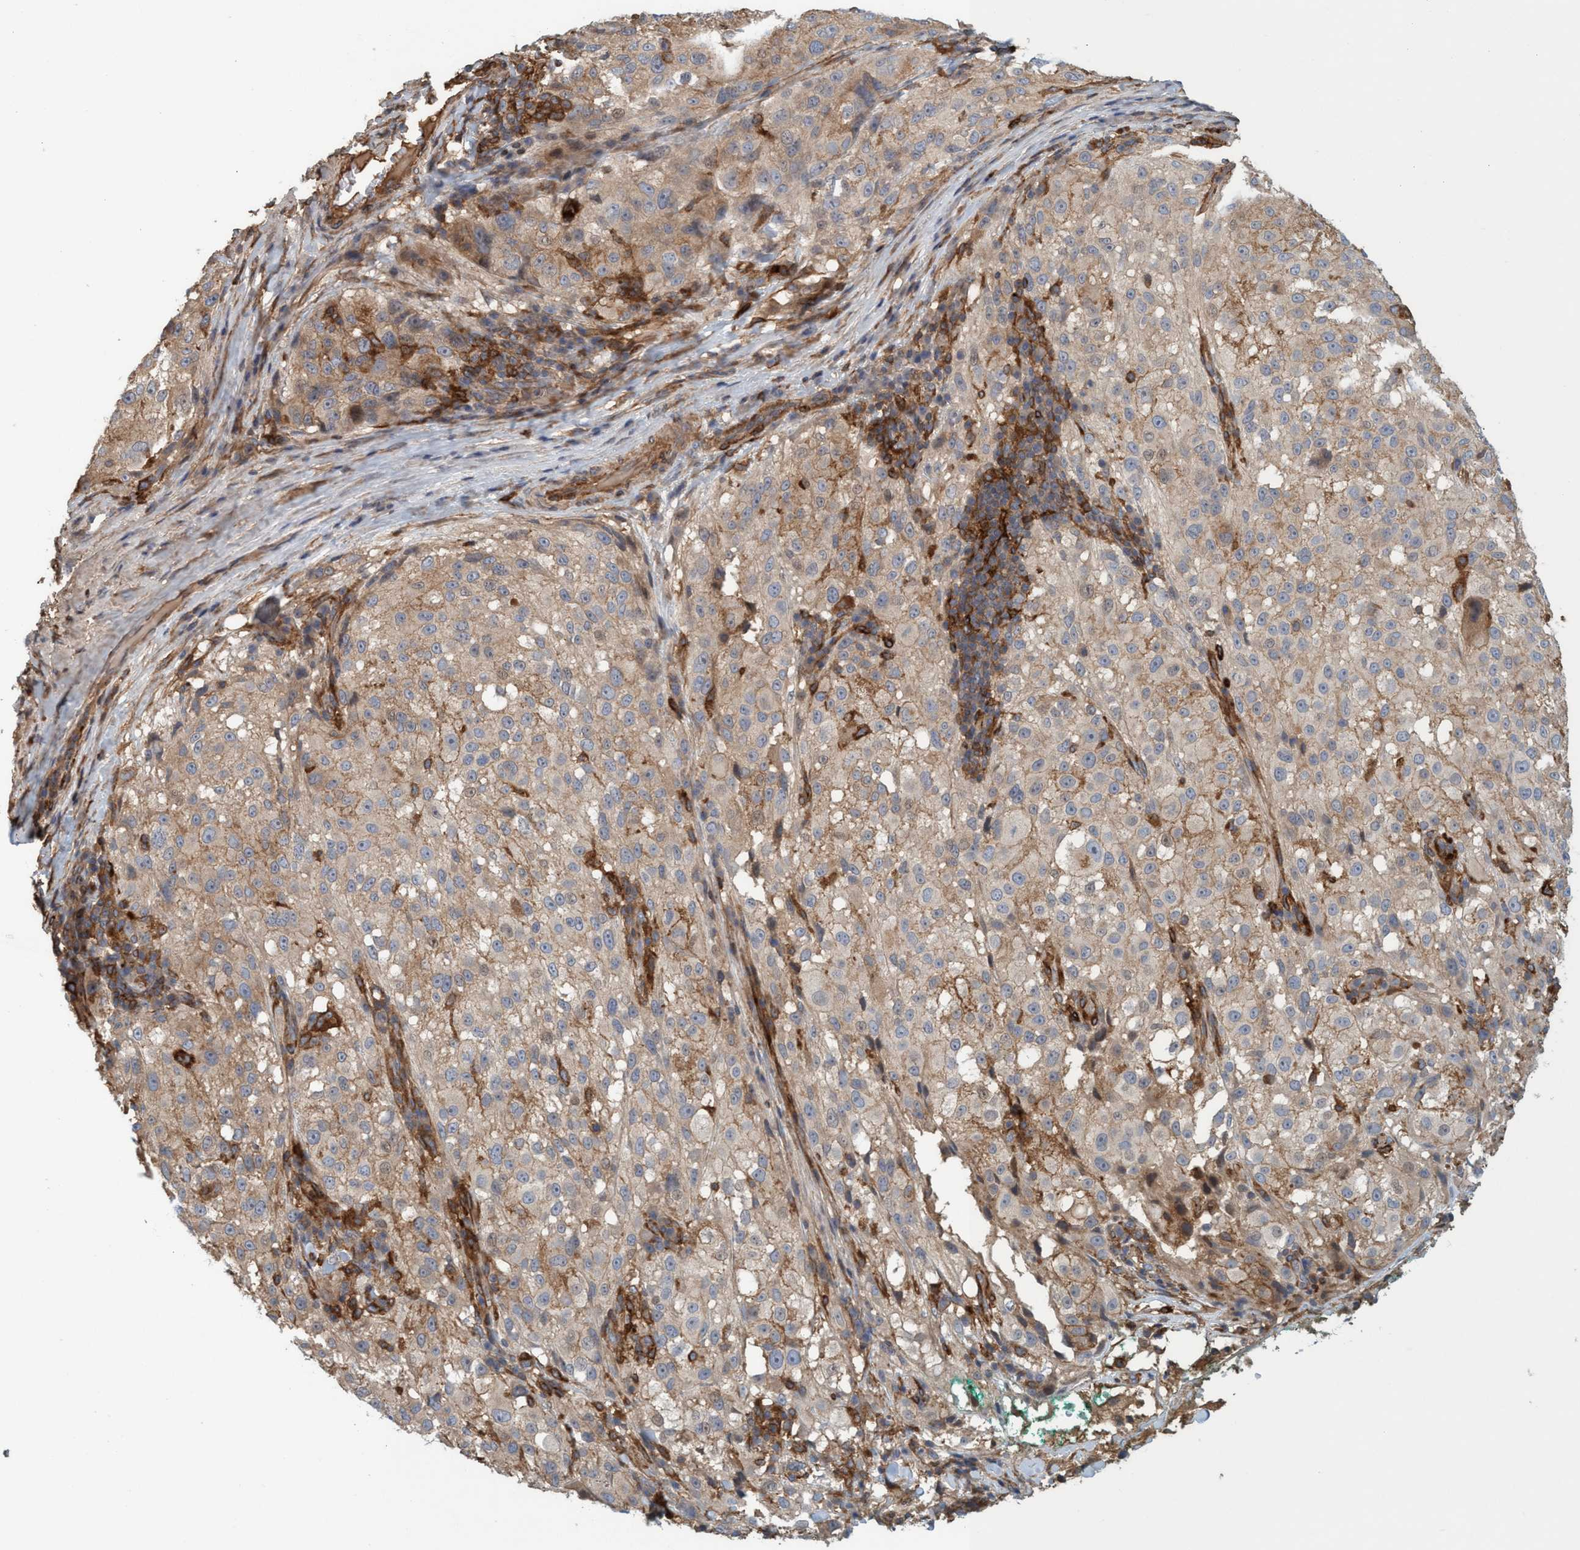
{"staining": {"intensity": "weak", "quantity": "25%-75%", "location": "cytoplasmic/membranous"}, "tissue": "melanoma", "cell_type": "Tumor cells", "image_type": "cancer", "snomed": [{"axis": "morphology", "description": "Necrosis, NOS"}, {"axis": "morphology", "description": "Malignant melanoma, NOS"}, {"axis": "topography", "description": "Skin"}], "caption": "The micrograph shows a brown stain indicating the presence of a protein in the cytoplasmic/membranous of tumor cells in melanoma. The protein of interest is stained brown, and the nuclei are stained in blue (DAB (3,3'-diaminobenzidine) IHC with brightfield microscopy, high magnification).", "gene": "SPECC1", "patient": {"sex": "female", "age": 87}}